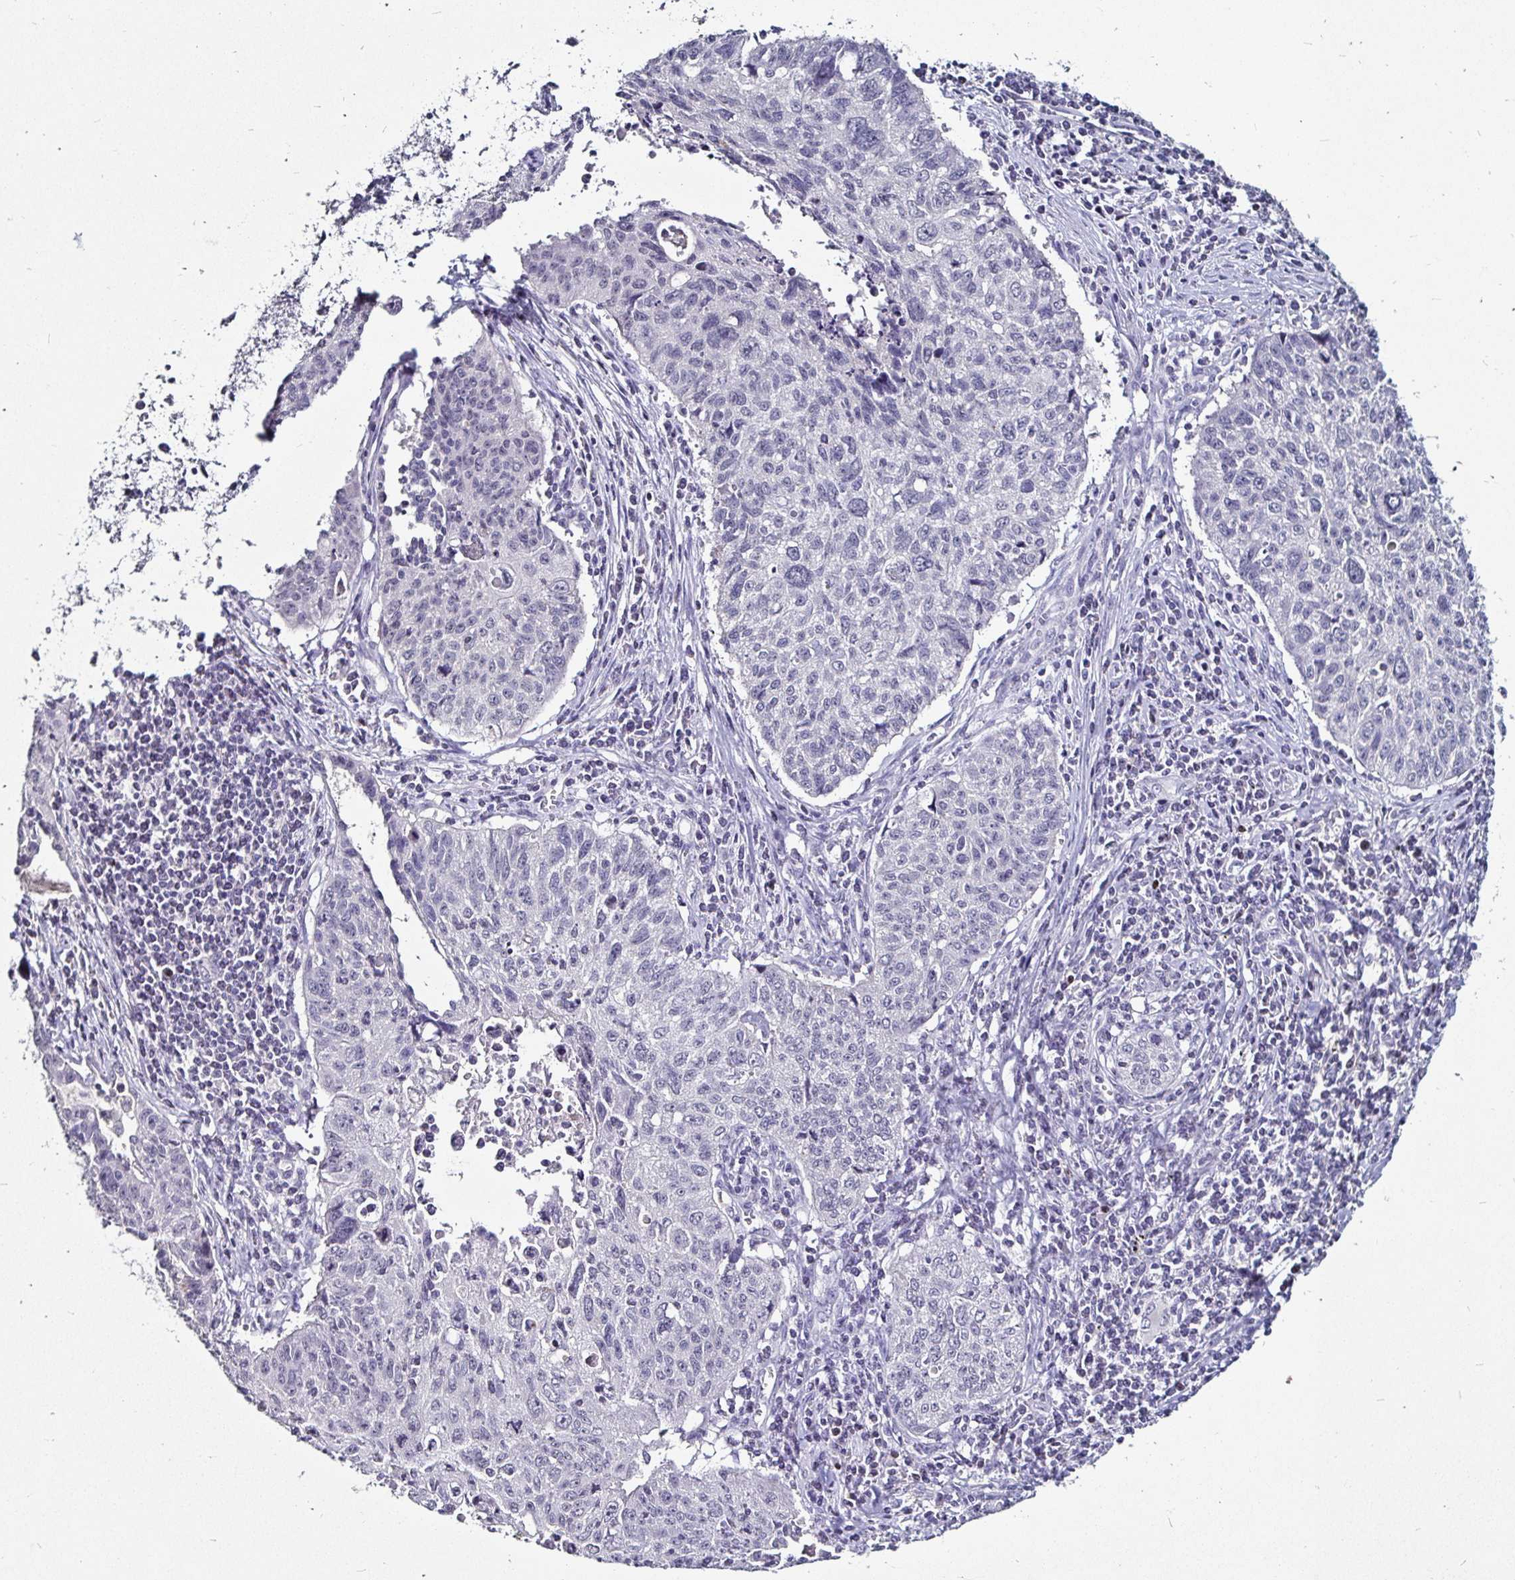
{"staining": {"intensity": "negative", "quantity": "none", "location": "none"}, "tissue": "lung cancer", "cell_type": "Tumor cells", "image_type": "cancer", "snomed": [{"axis": "morphology", "description": "Normal morphology"}, {"axis": "morphology", "description": "Aneuploidy"}, {"axis": "morphology", "description": "Squamous cell carcinoma, NOS"}, {"axis": "topography", "description": "Lymph node"}, {"axis": "topography", "description": "Lung"}], "caption": "The histopathology image exhibits no staining of tumor cells in aneuploidy (lung).", "gene": "FAIM2", "patient": {"sex": "female", "age": 76}}